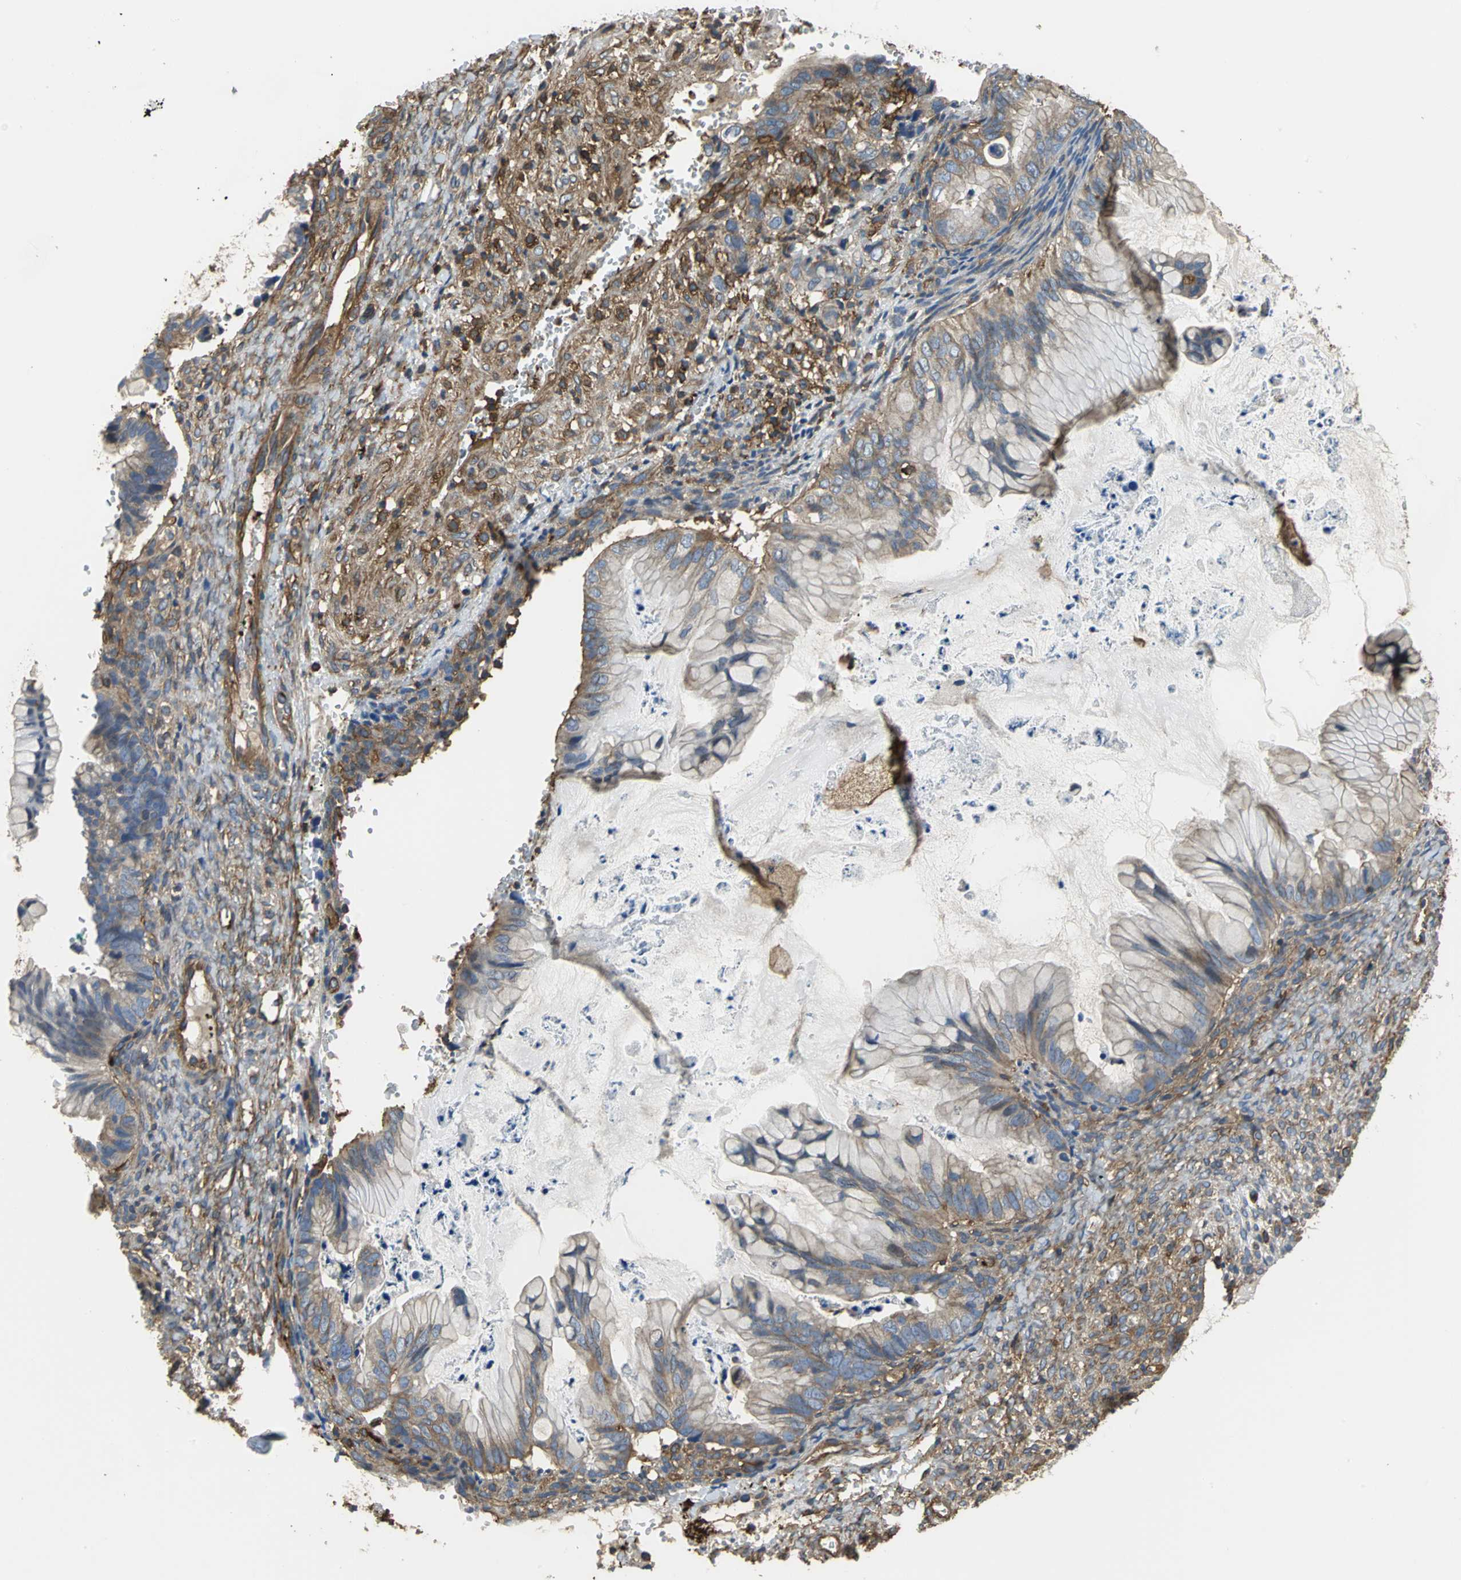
{"staining": {"intensity": "weak", "quantity": ">75%", "location": "cytoplasmic/membranous"}, "tissue": "ovarian cancer", "cell_type": "Tumor cells", "image_type": "cancer", "snomed": [{"axis": "morphology", "description": "Cystadenocarcinoma, mucinous, NOS"}, {"axis": "topography", "description": "Ovary"}], "caption": "Immunohistochemistry (DAB) staining of human ovarian mucinous cystadenocarcinoma demonstrates weak cytoplasmic/membranous protein positivity in about >75% of tumor cells.", "gene": "TLN1", "patient": {"sex": "female", "age": 36}}